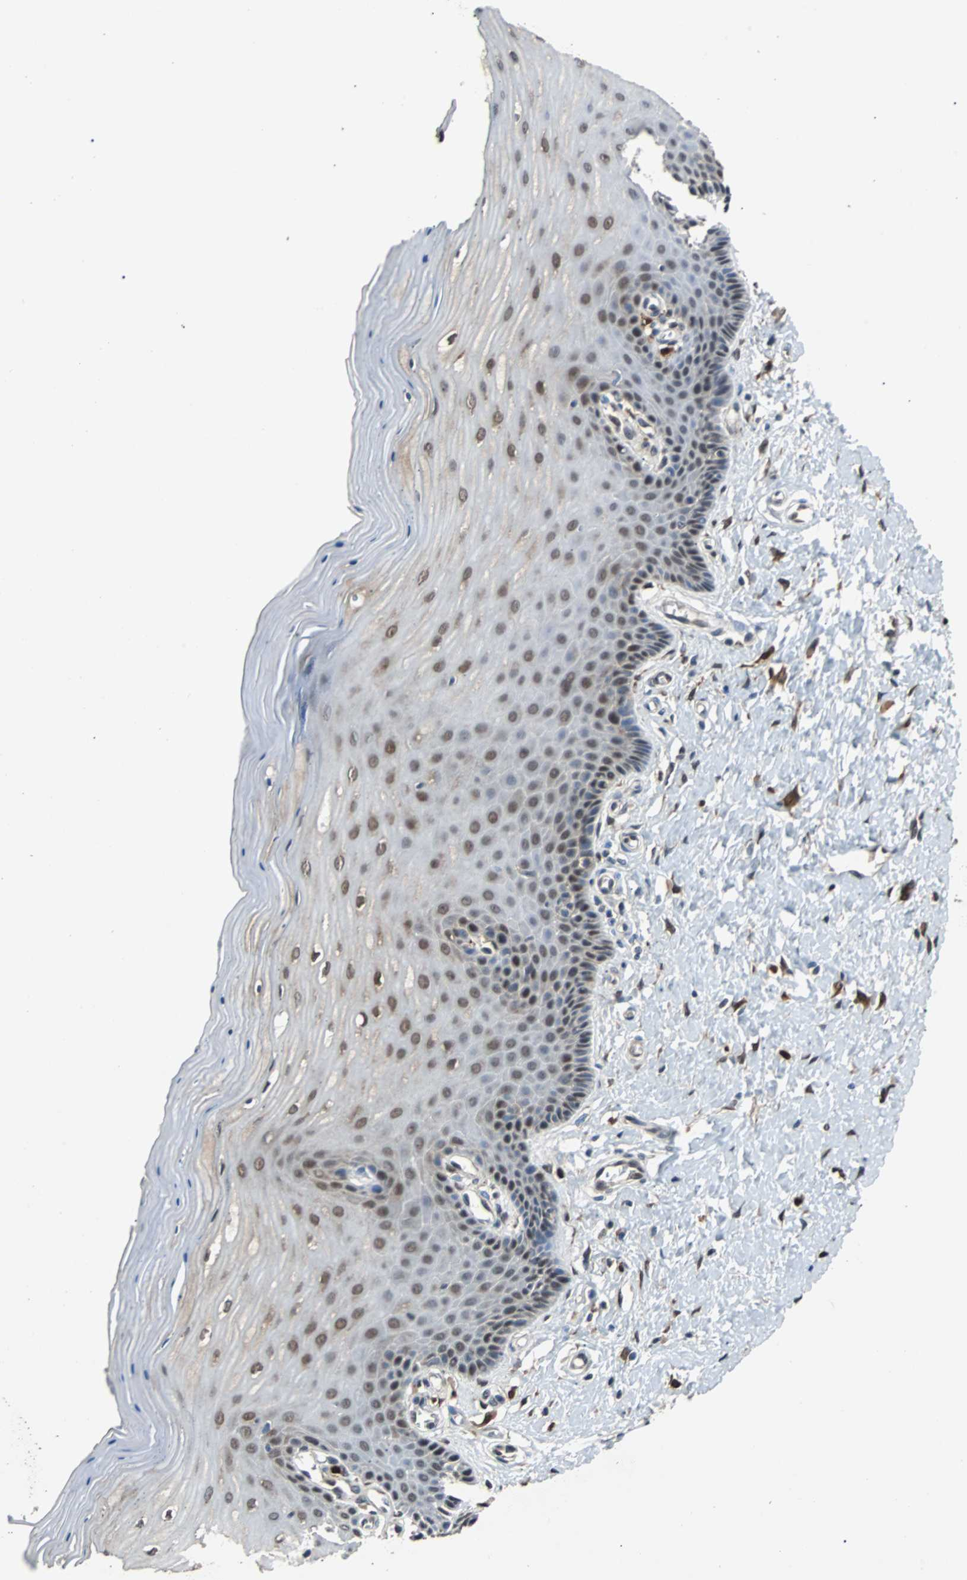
{"staining": {"intensity": "strong", "quantity": ">75%", "location": "cytoplasmic/membranous,nuclear"}, "tissue": "cervix", "cell_type": "Glandular cells", "image_type": "normal", "snomed": [{"axis": "morphology", "description": "Normal tissue, NOS"}, {"axis": "topography", "description": "Cervix"}], "caption": "Benign cervix was stained to show a protein in brown. There is high levels of strong cytoplasmic/membranous,nuclear positivity in approximately >75% of glandular cells.", "gene": "PRDX6", "patient": {"sex": "female", "age": 55}}